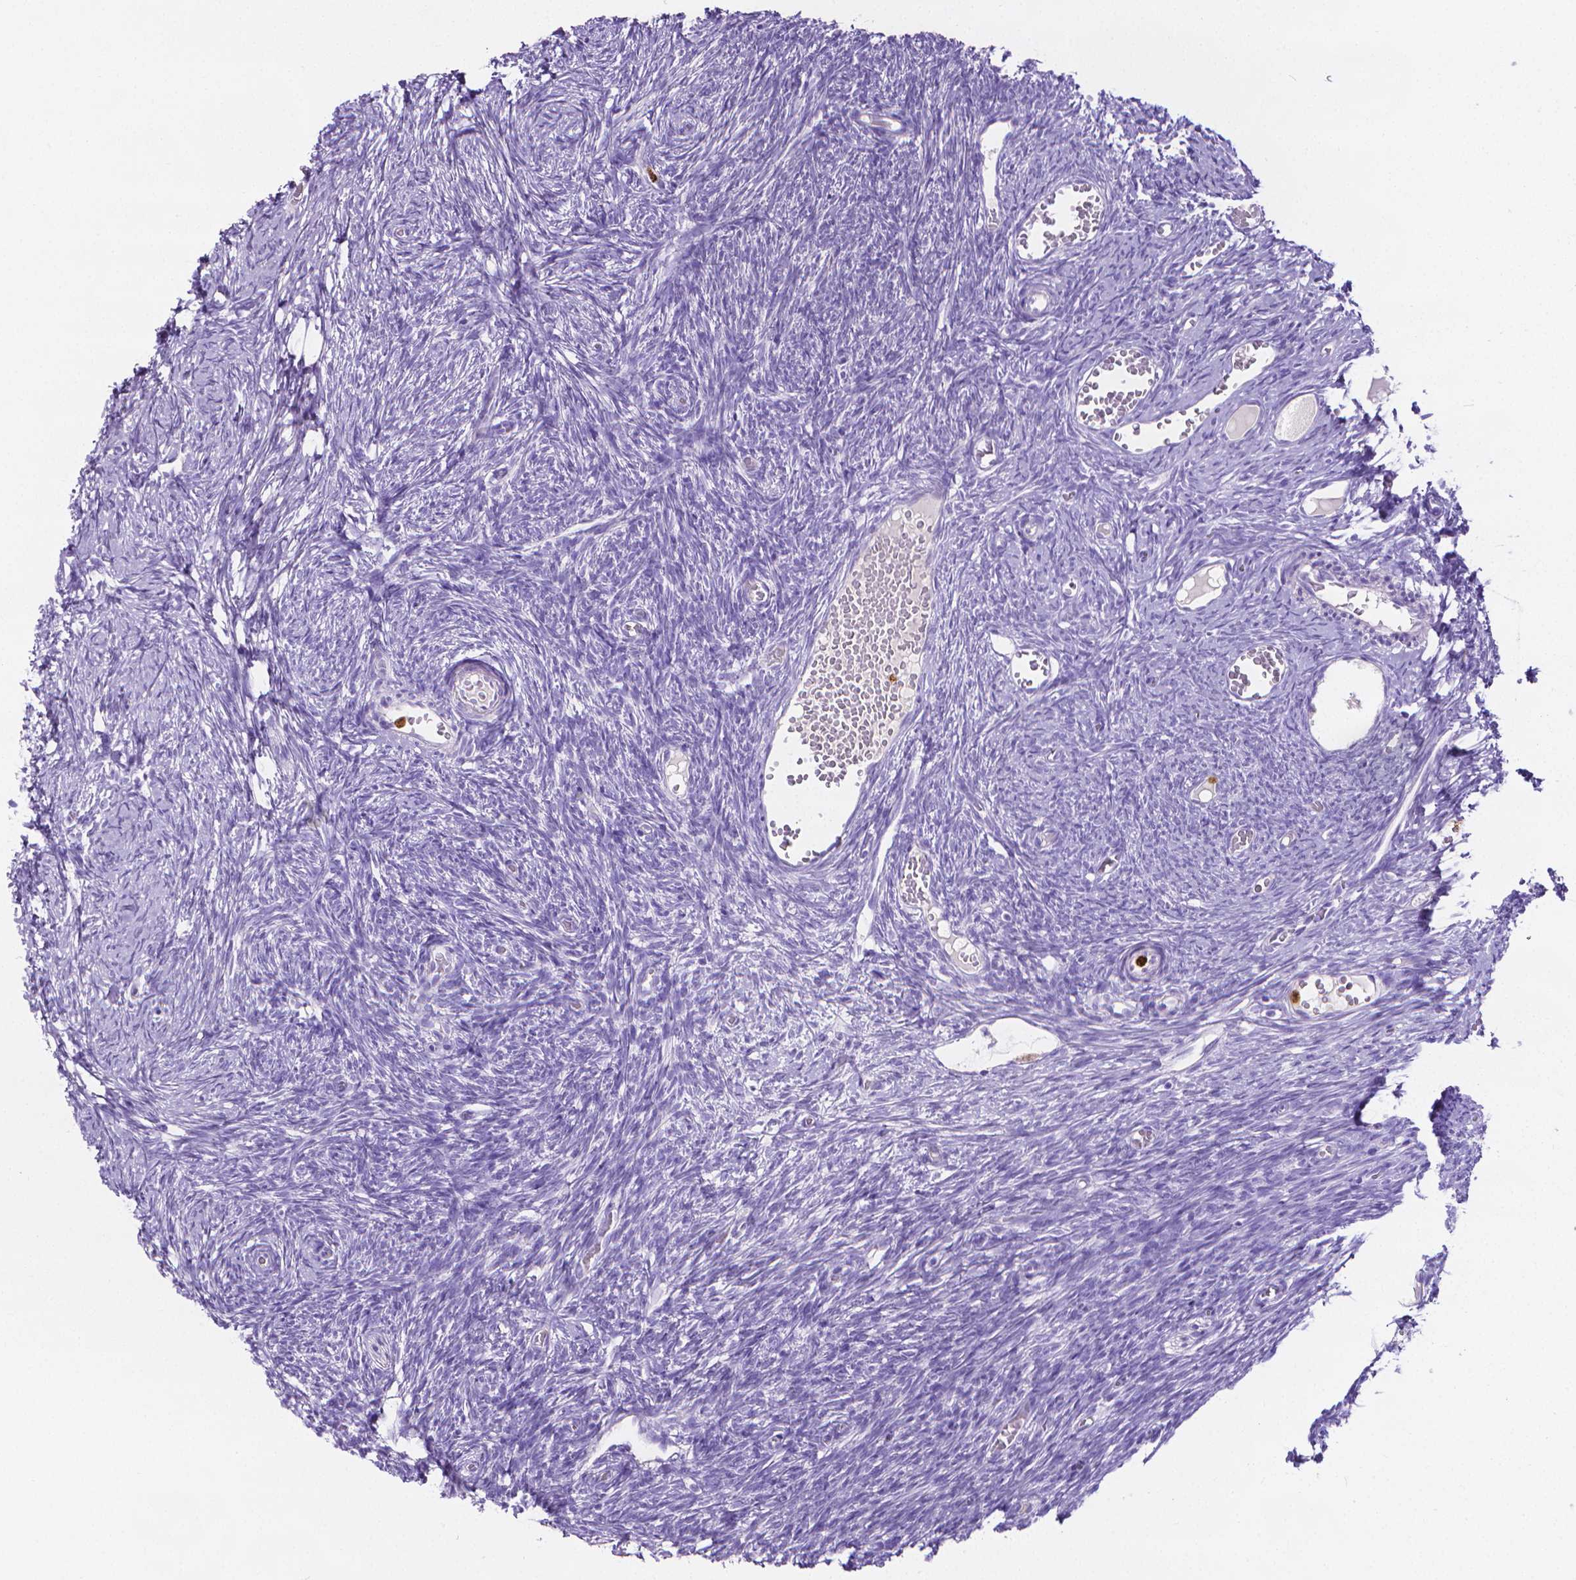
{"staining": {"intensity": "negative", "quantity": "none", "location": "none"}, "tissue": "ovary", "cell_type": "Ovarian stroma cells", "image_type": "normal", "snomed": [{"axis": "morphology", "description": "Normal tissue, NOS"}, {"axis": "topography", "description": "Ovary"}], "caption": "DAB immunohistochemical staining of unremarkable human ovary exhibits no significant staining in ovarian stroma cells.", "gene": "MMP9", "patient": {"sex": "female", "age": 39}}